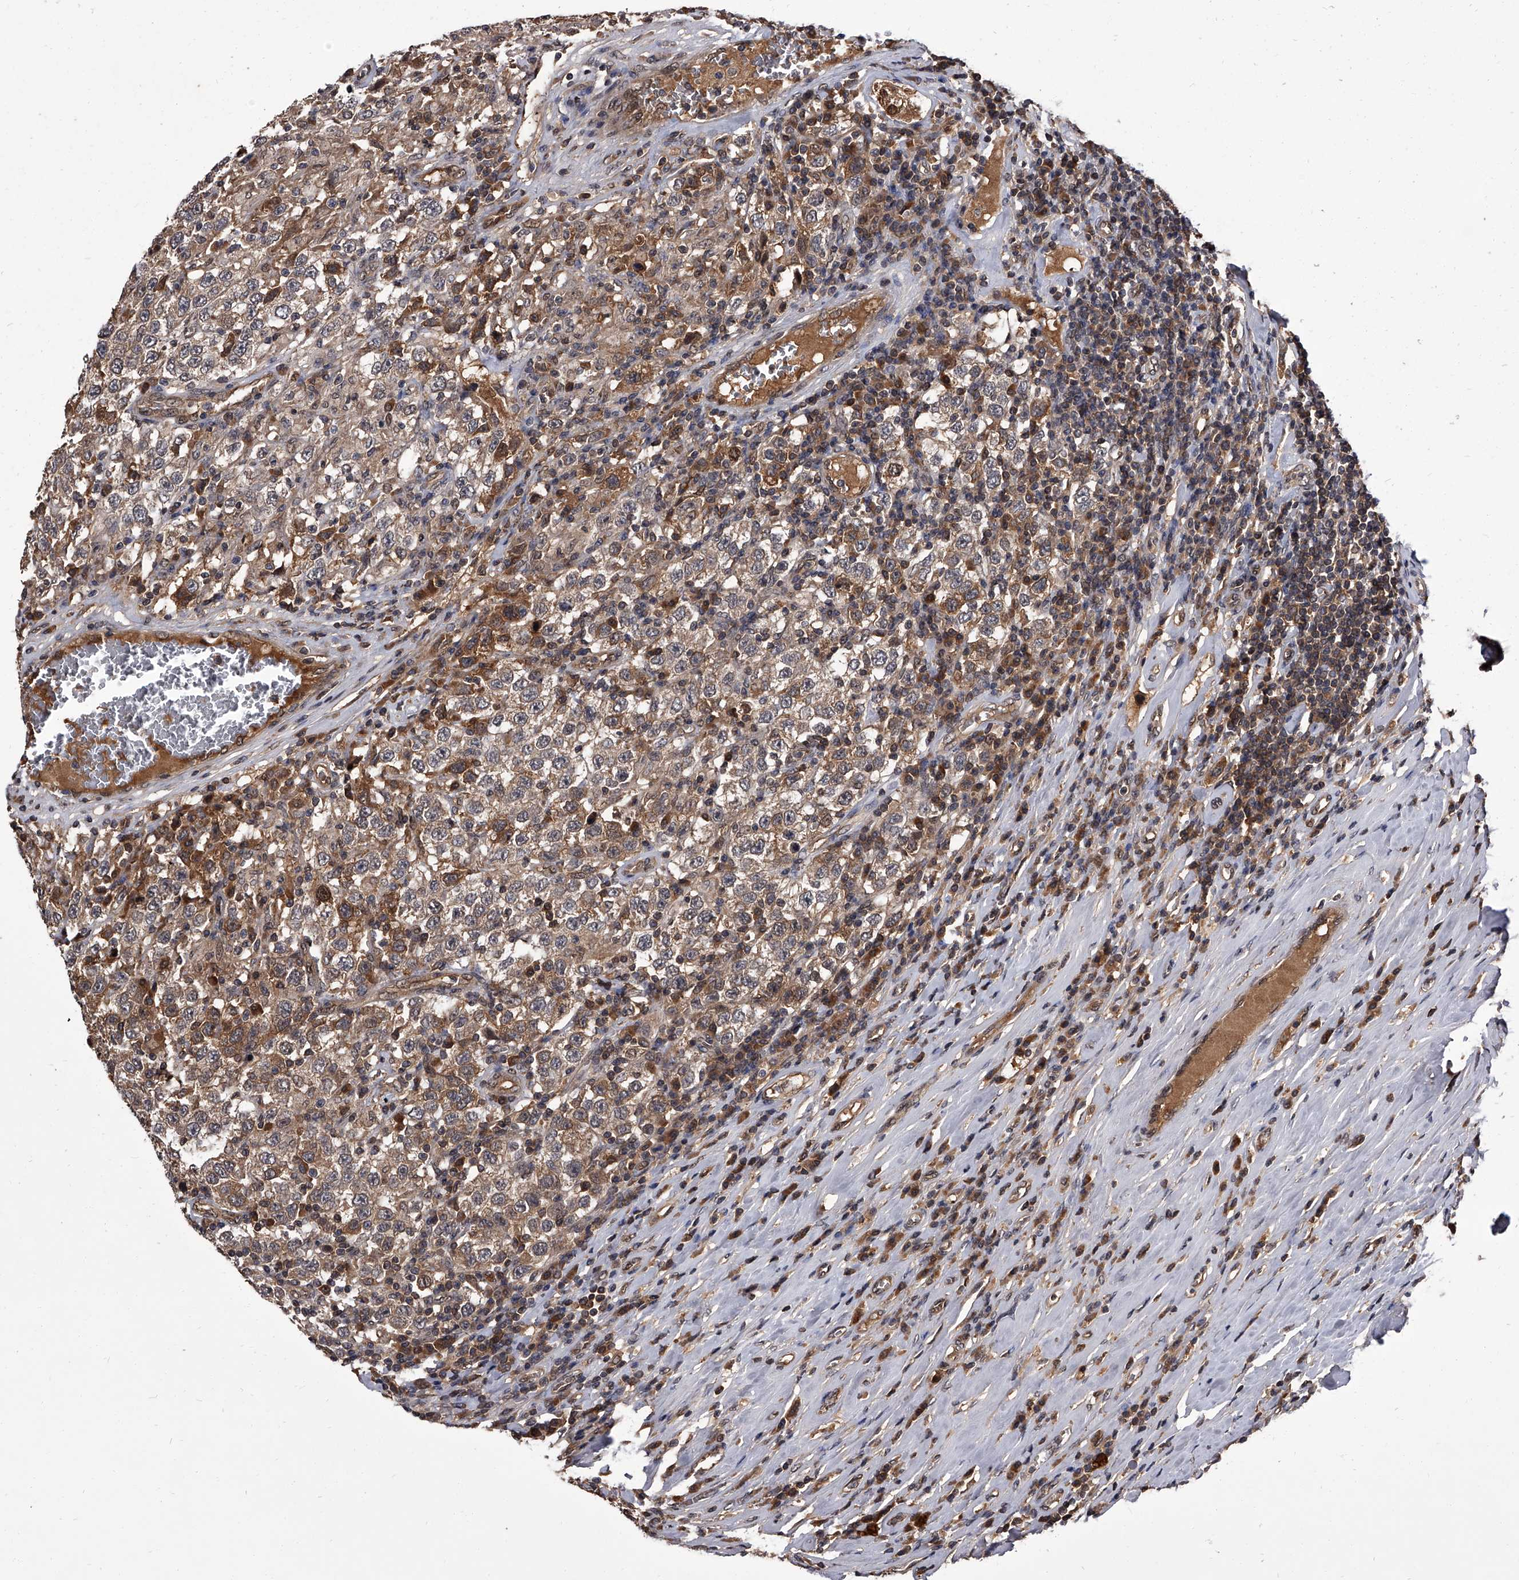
{"staining": {"intensity": "moderate", "quantity": "<25%", "location": "cytoplasmic/membranous"}, "tissue": "testis cancer", "cell_type": "Tumor cells", "image_type": "cancer", "snomed": [{"axis": "morphology", "description": "Seminoma, NOS"}, {"axis": "topography", "description": "Testis"}], "caption": "Immunohistochemistry (DAB) staining of testis cancer demonstrates moderate cytoplasmic/membranous protein positivity in about <25% of tumor cells.", "gene": "SLC18B1", "patient": {"sex": "male", "age": 41}}